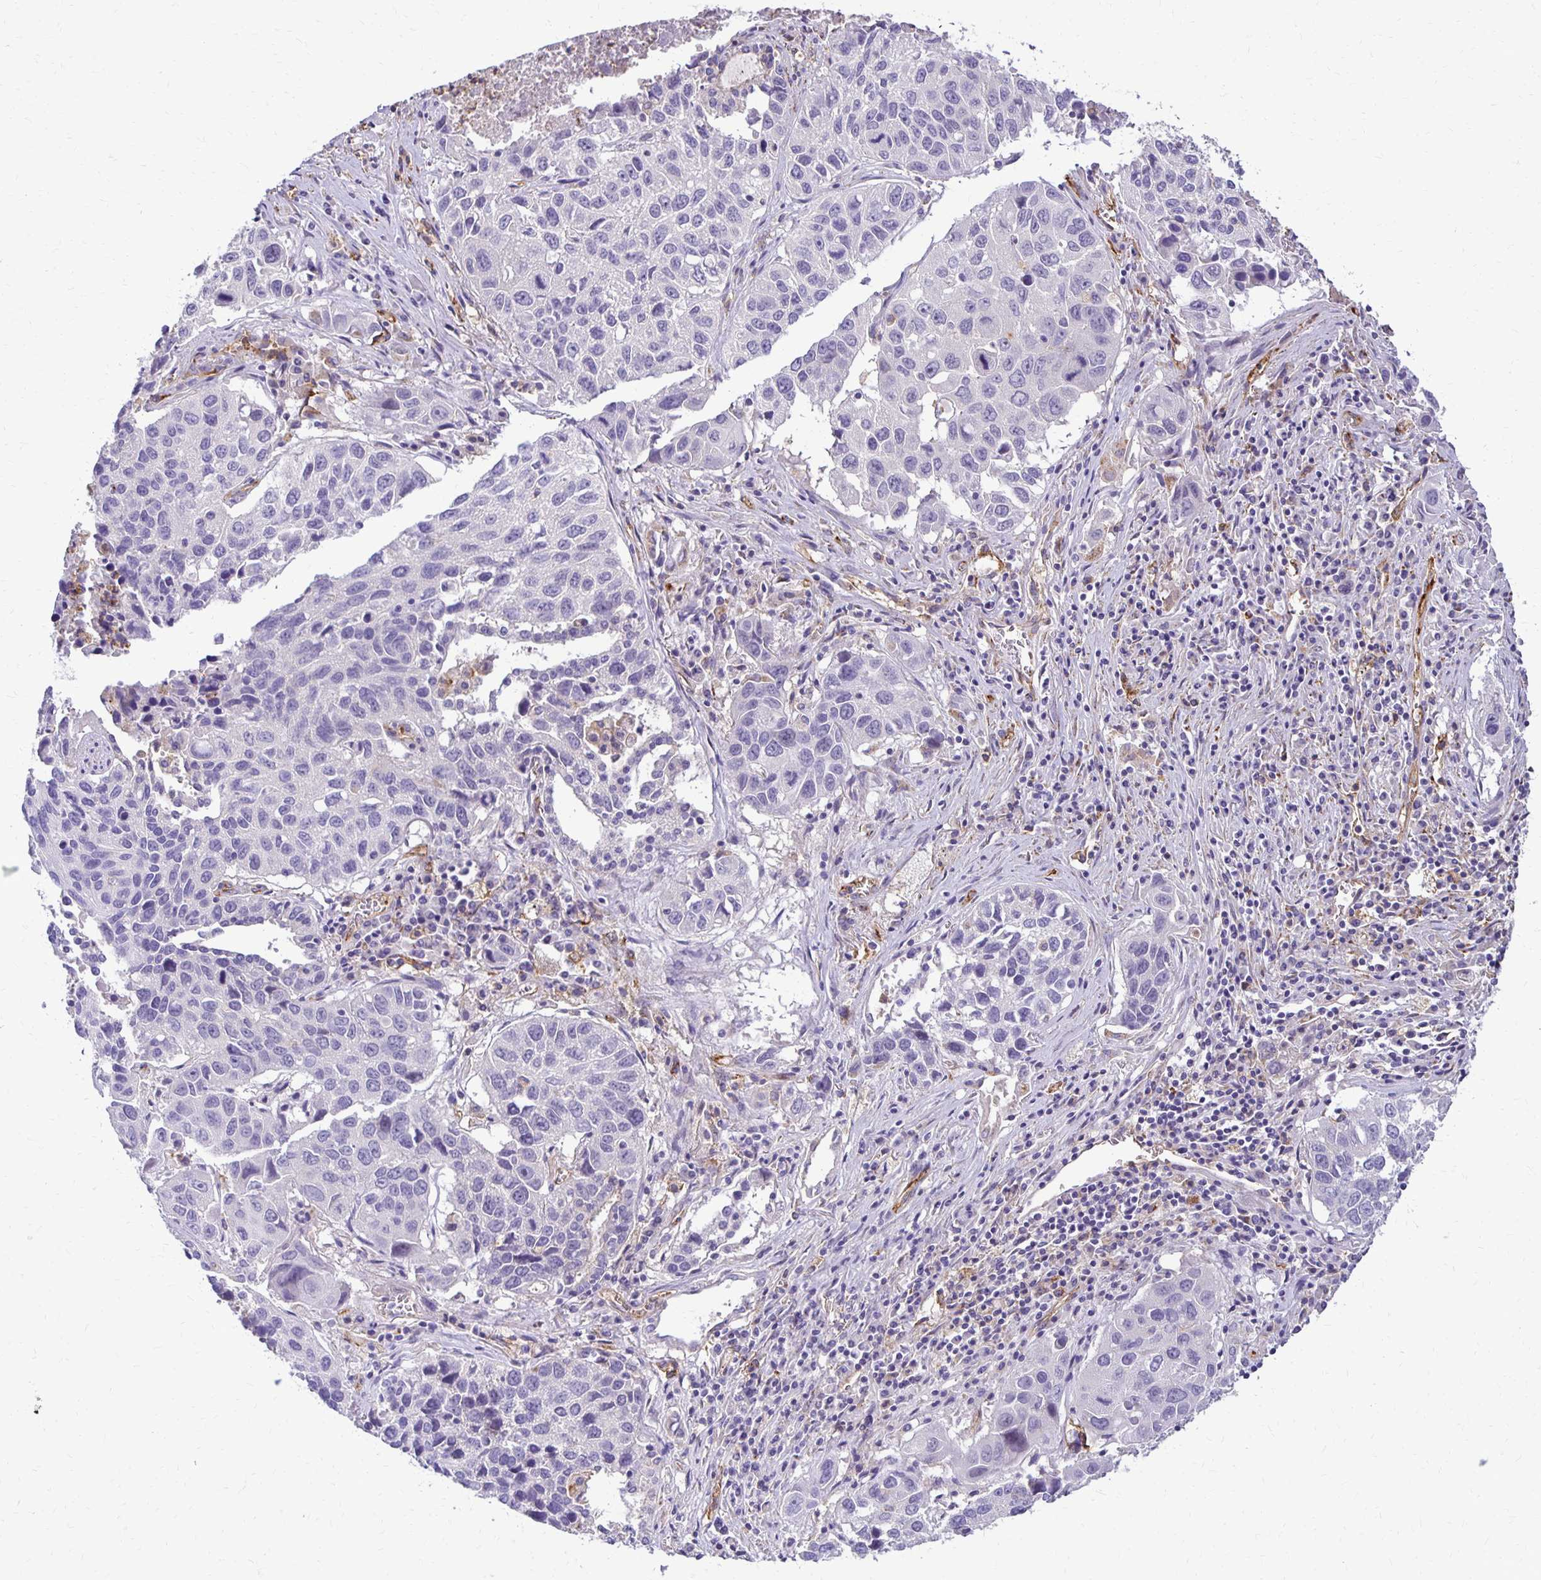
{"staining": {"intensity": "negative", "quantity": "none", "location": "none"}, "tissue": "lung cancer", "cell_type": "Tumor cells", "image_type": "cancer", "snomed": [{"axis": "morphology", "description": "Squamous cell carcinoma, NOS"}, {"axis": "topography", "description": "Lung"}], "caption": "The photomicrograph shows no significant staining in tumor cells of lung cancer.", "gene": "TTYH1", "patient": {"sex": "female", "age": 61}}